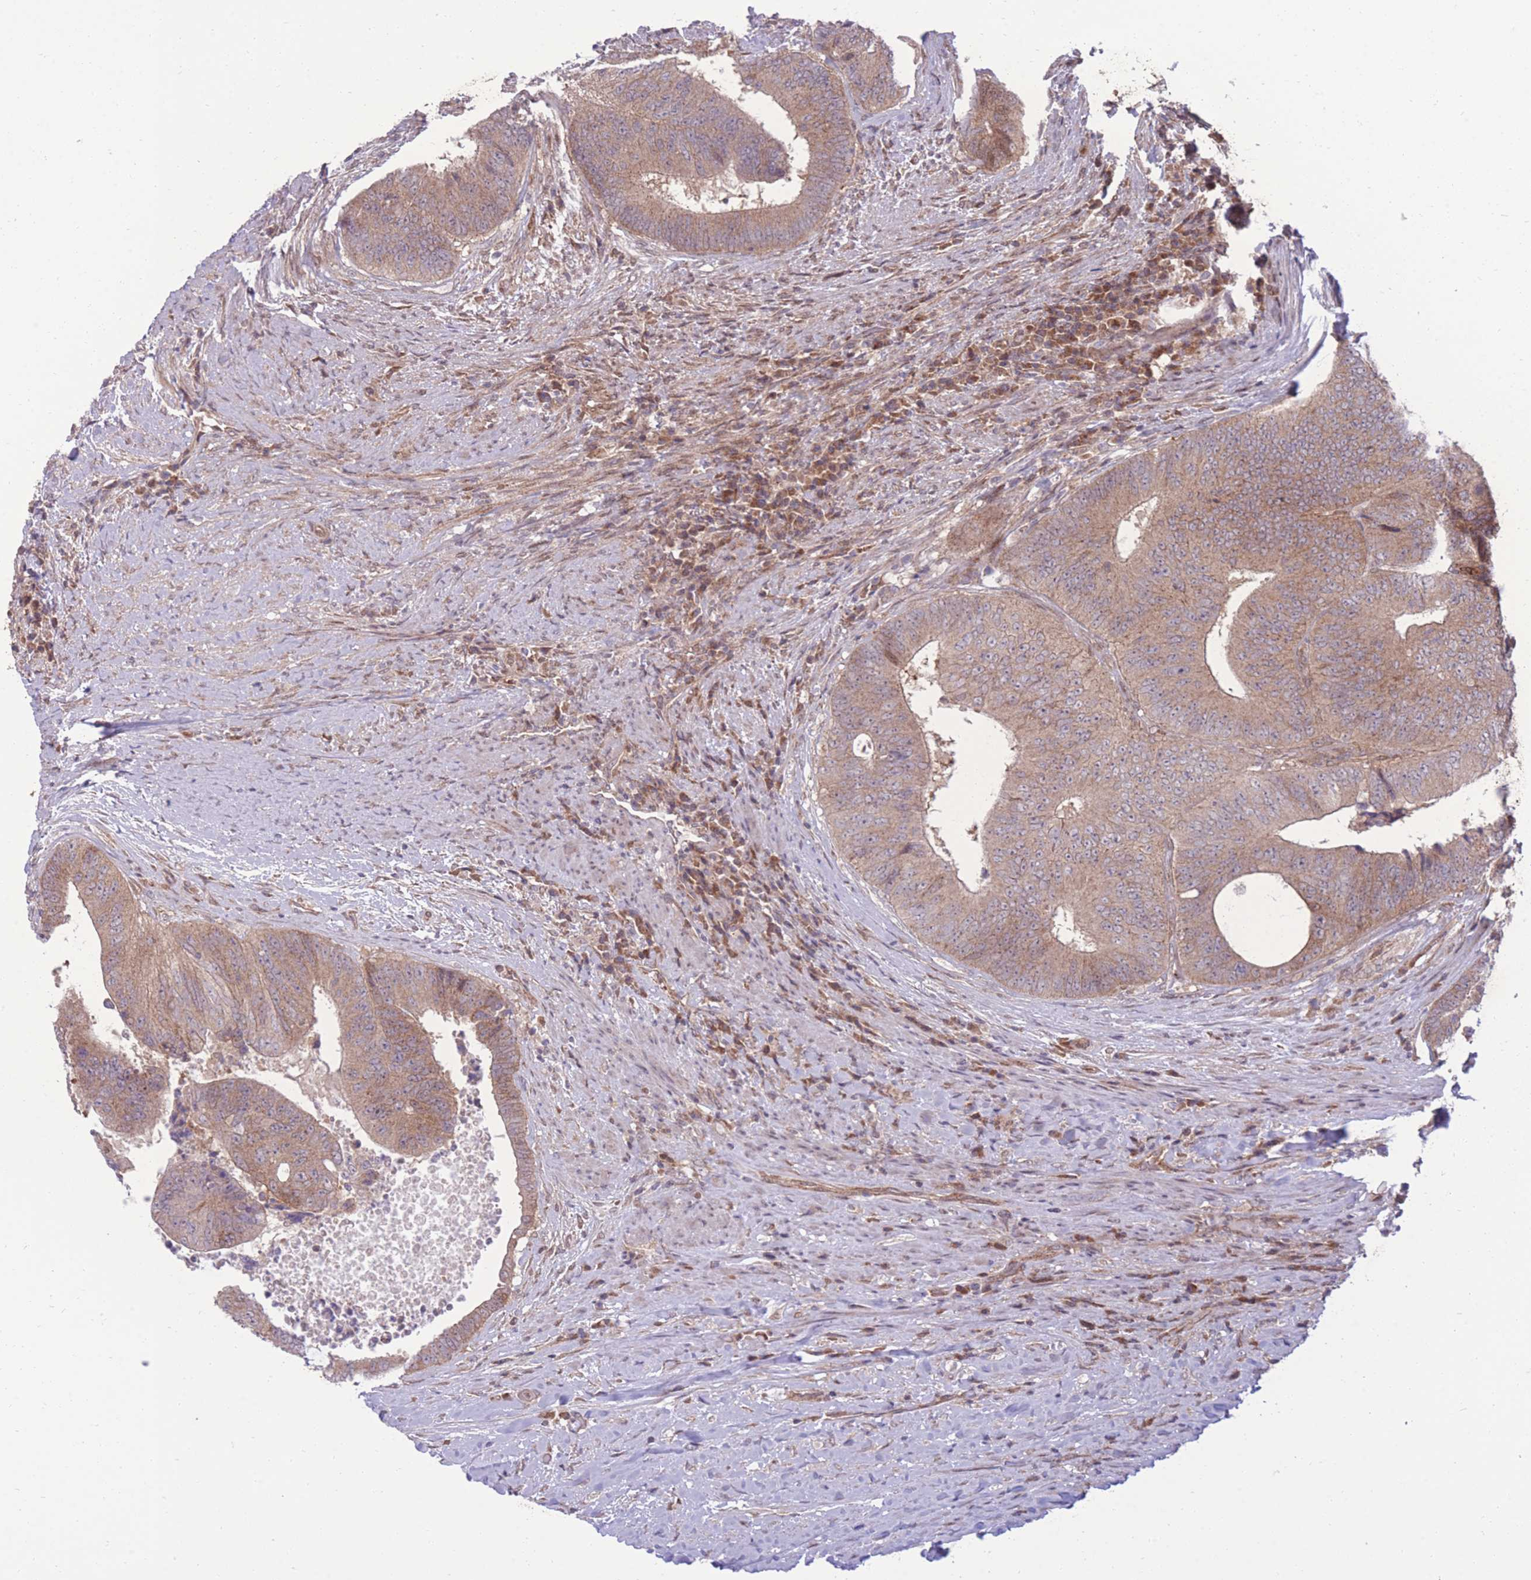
{"staining": {"intensity": "moderate", "quantity": ">75%", "location": "cytoplasmic/membranous"}, "tissue": "colorectal cancer", "cell_type": "Tumor cells", "image_type": "cancer", "snomed": [{"axis": "morphology", "description": "Adenocarcinoma, NOS"}, {"axis": "topography", "description": "Rectum"}], "caption": "Immunohistochemistry (IHC) histopathology image of neoplastic tissue: colorectal cancer stained using IHC reveals medium levels of moderate protein expression localized specifically in the cytoplasmic/membranous of tumor cells, appearing as a cytoplasmic/membranous brown color.", "gene": "RIC8A", "patient": {"sex": "male", "age": 72}}